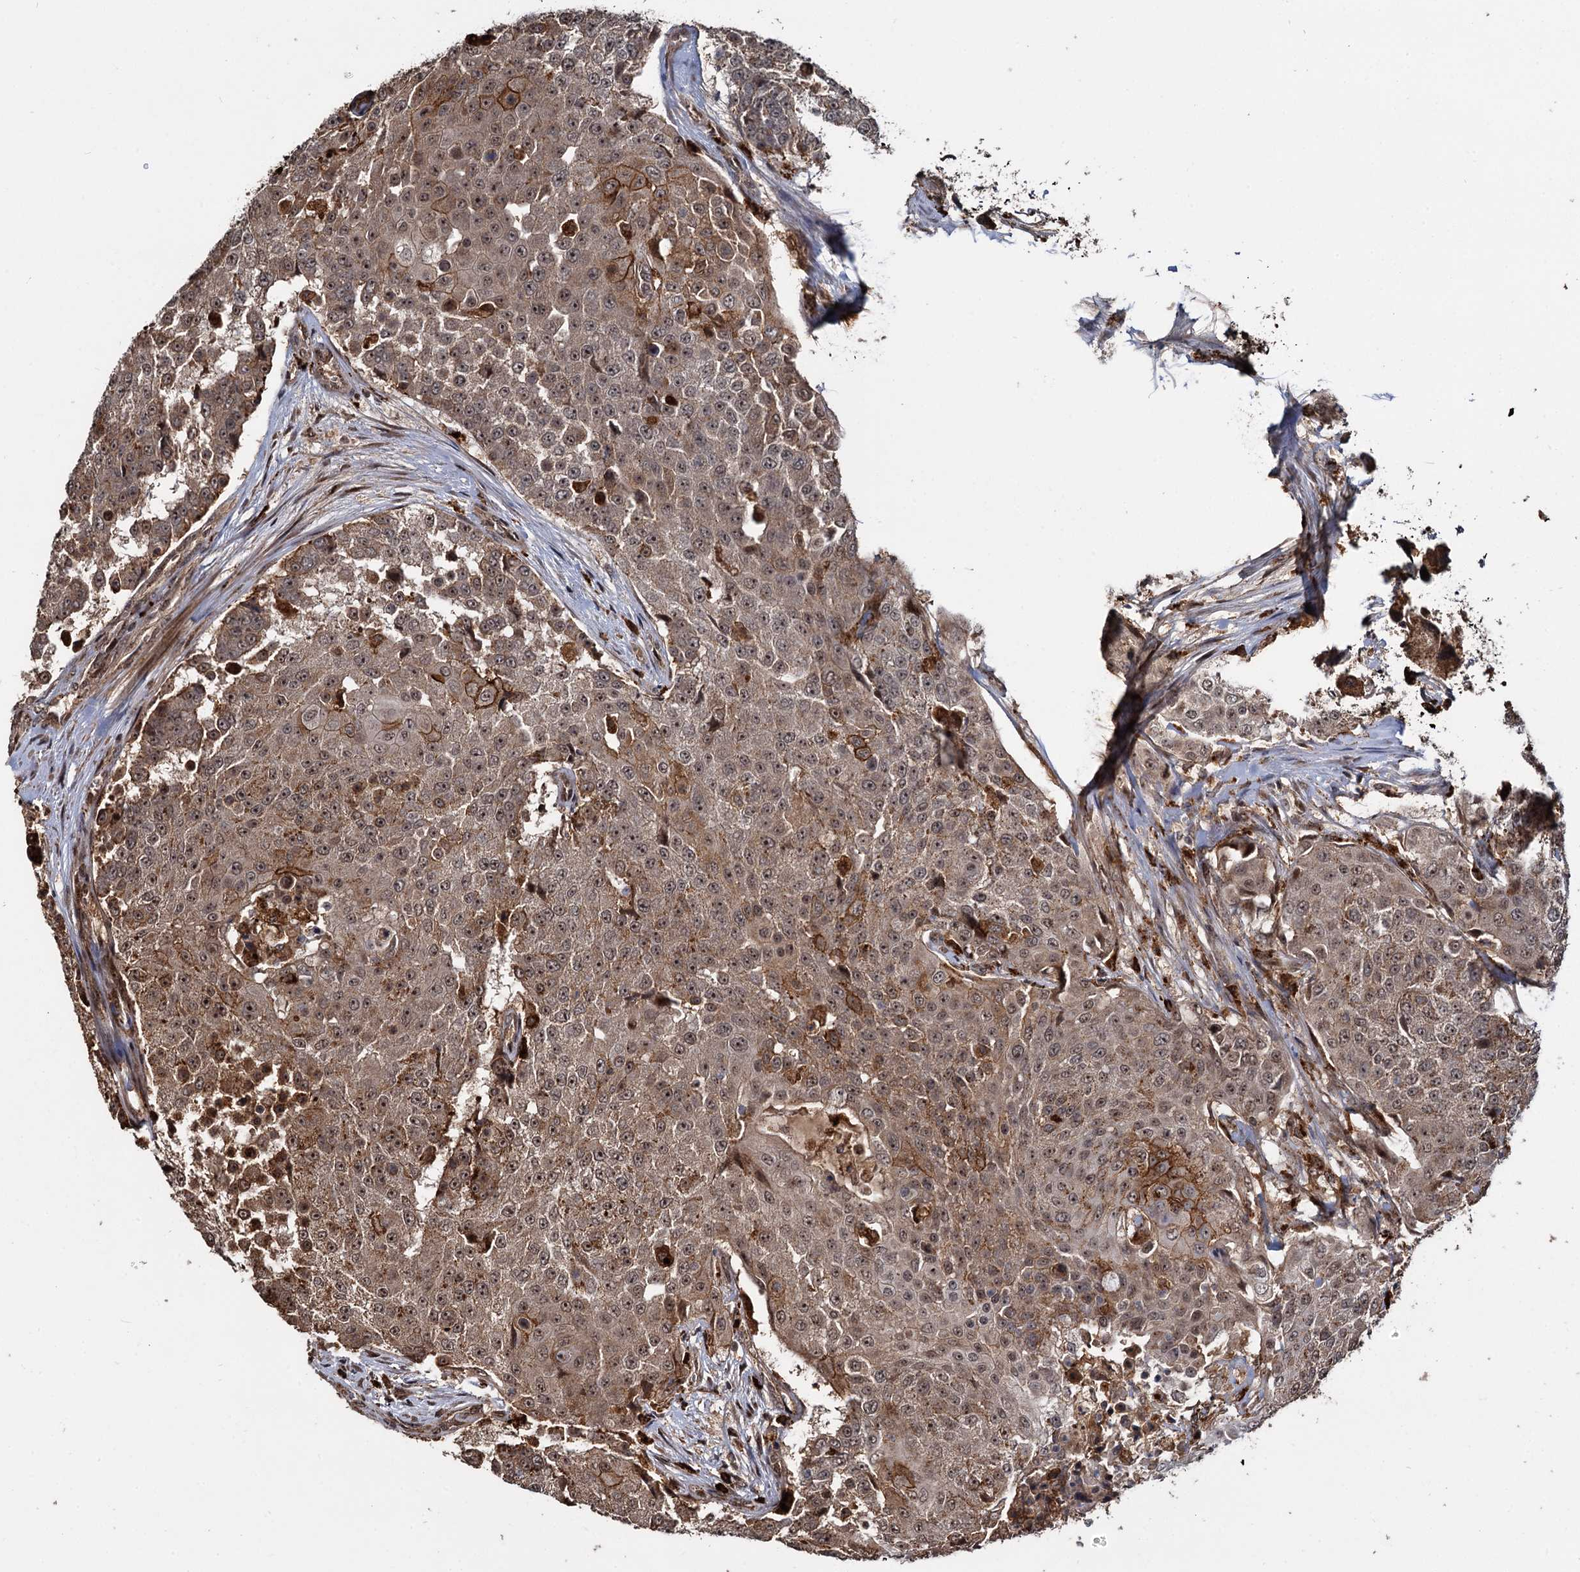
{"staining": {"intensity": "moderate", "quantity": "25%-75%", "location": "cytoplasmic/membranous,nuclear"}, "tissue": "urothelial cancer", "cell_type": "Tumor cells", "image_type": "cancer", "snomed": [{"axis": "morphology", "description": "Urothelial carcinoma, High grade"}, {"axis": "topography", "description": "Urinary bladder"}], "caption": "The micrograph shows staining of high-grade urothelial carcinoma, revealing moderate cytoplasmic/membranous and nuclear protein staining (brown color) within tumor cells. (DAB = brown stain, brightfield microscopy at high magnification).", "gene": "CEP192", "patient": {"sex": "female", "age": 63}}